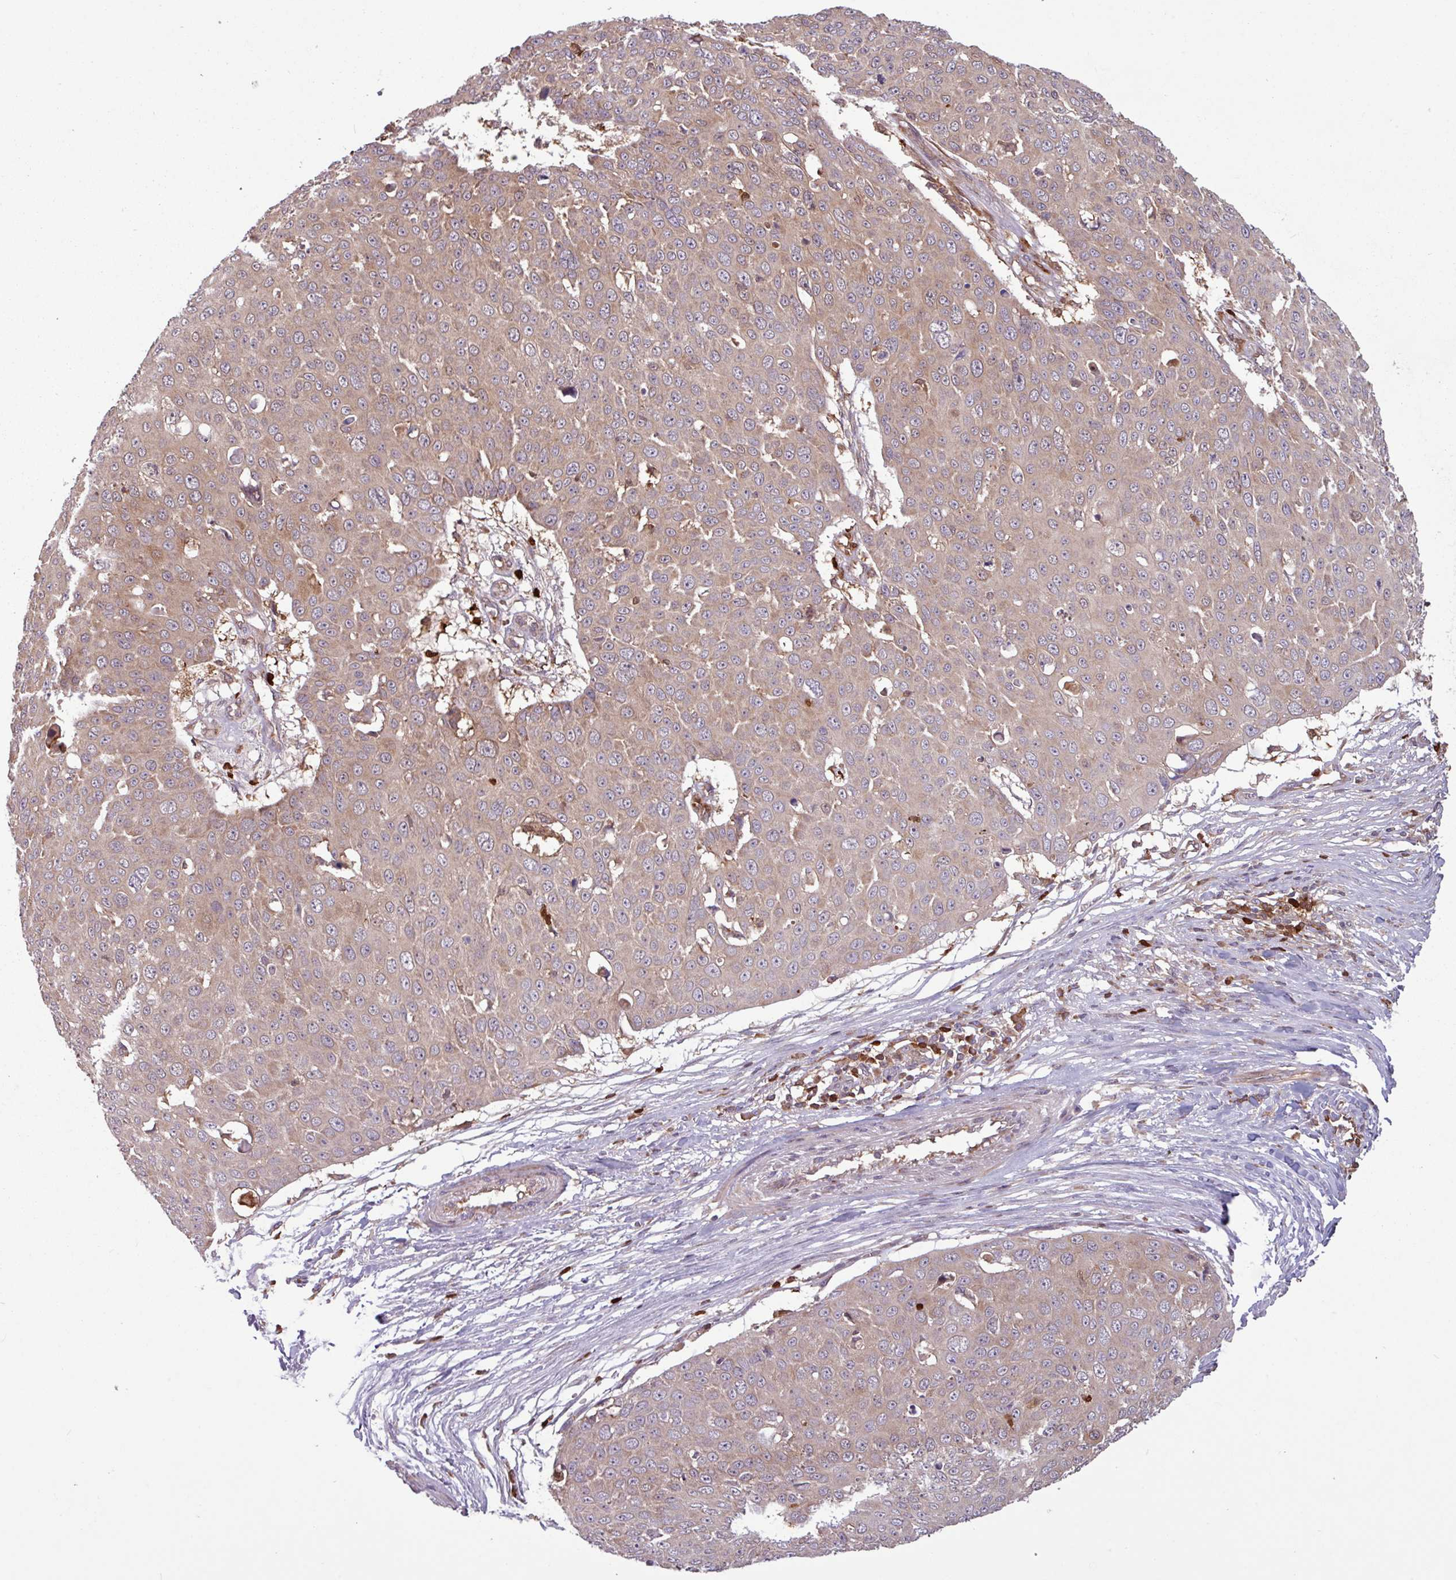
{"staining": {"intensity": "weak", "quantity": ">75%", "location": "cytoplasmic/membranous"}, "tissue": "skin cancer", "cell_type": "Tumor cells", "image_type": "cancer", "snomed": [{"axis": "morphology", "description": "Squamous cell carcinoma, NOS"}, {"axis": "topography", "description": "Skin"}], "caption": "Protein staining displays weak cytoplasmic/membranous expression in about >75% of tumor cells in squamous cell carcinoma (skin). The staining was performed using DAB to visualize the protein expression in brown, while the nuclei were stained in blue with hematoxylin (Magnification: 20x).", "gene": "SEC61G", "patient": {"sex": "male", "age": 71}}